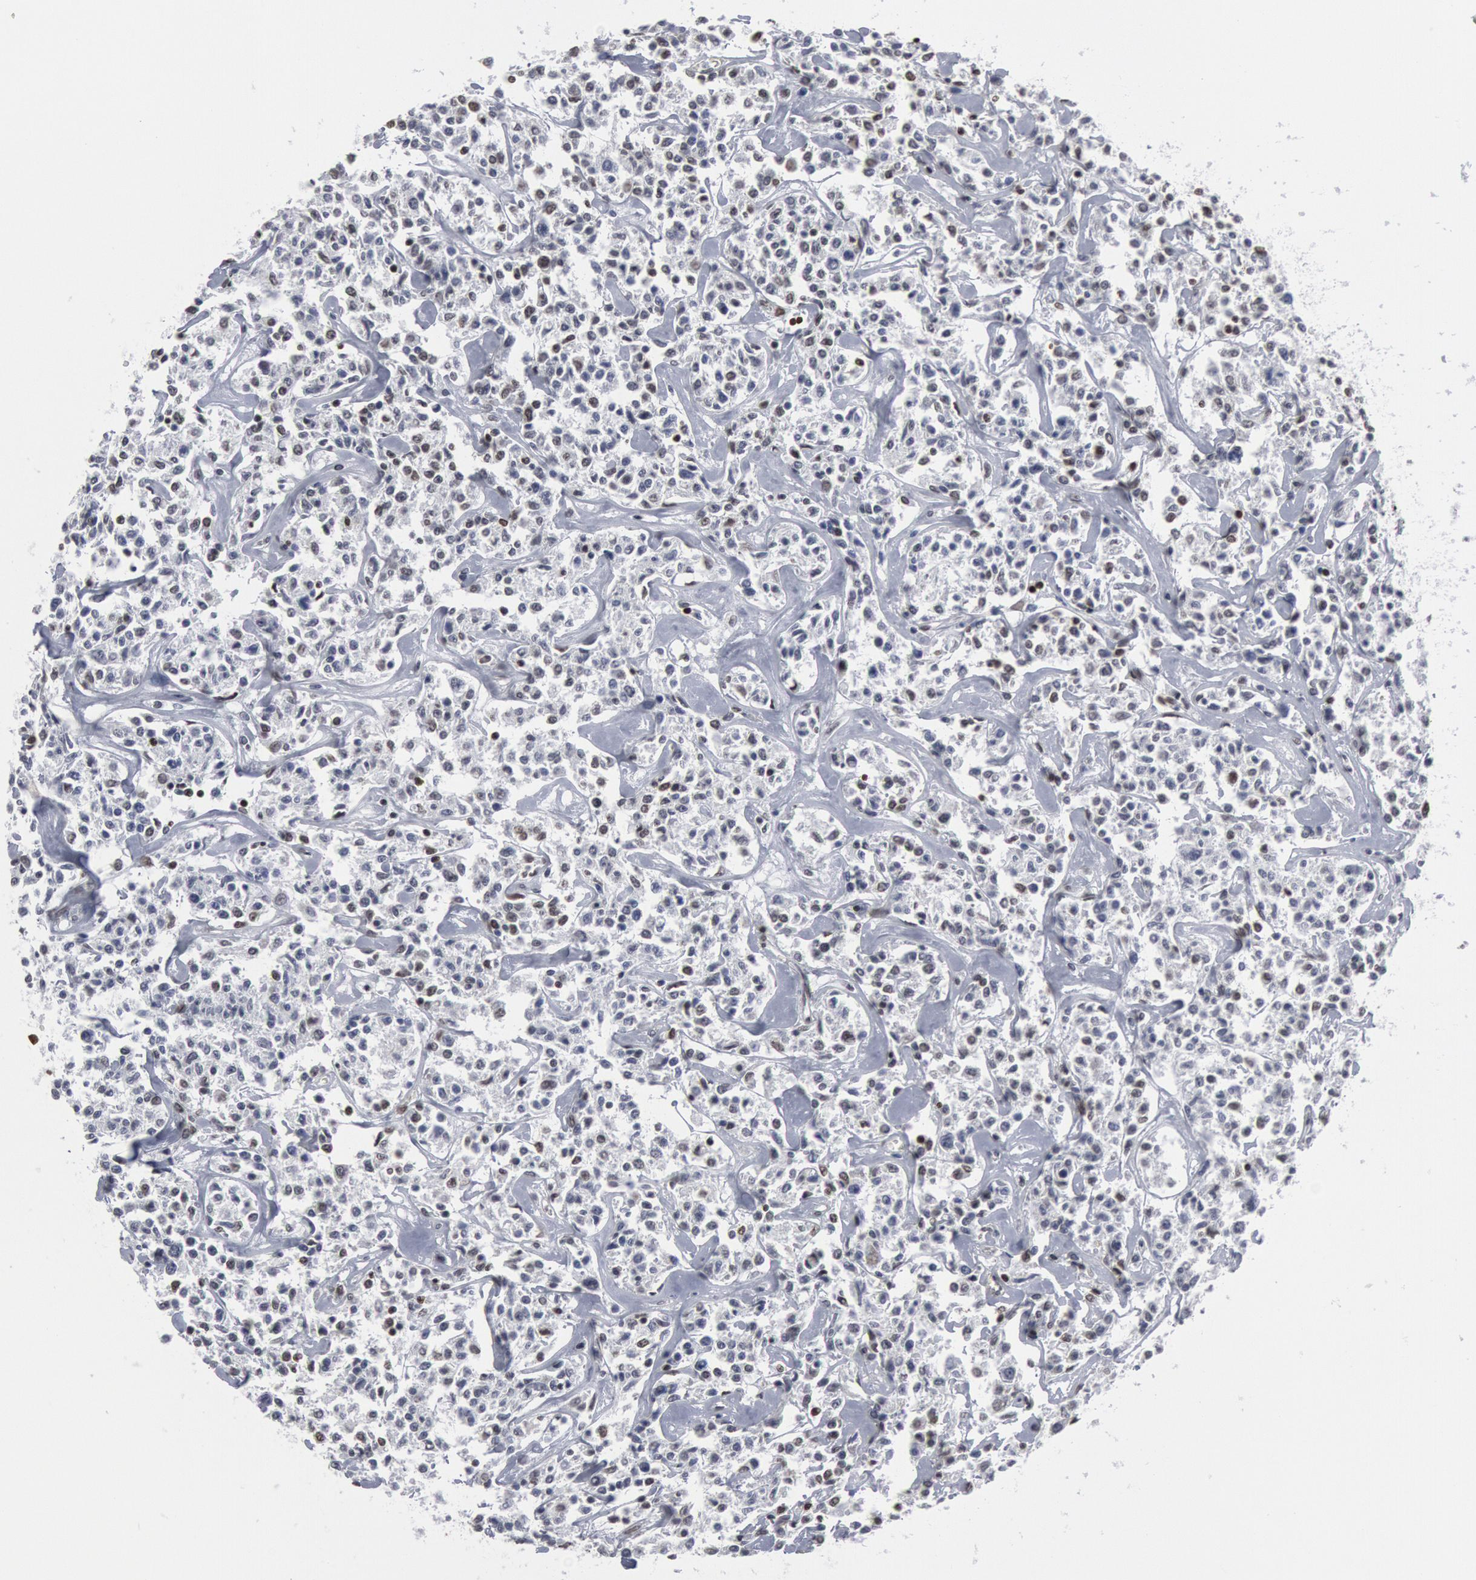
{"staining": {"intensity": "moderate", "quantity": "<25%", "location": "nuclear"}, "tissue": "lymphoma", "cell_type": "Tumor cells", "image_type": "cancer", "snomed": [{"axis": "morphology", "description": "Malignant lymphoma, non-Hodgkin's type, Low grade"}, {"axis": "topography", "description": "Small intestine"}], "caption": "Protein staining displays moderate nuclear expression in about <25% of tumor cells in malignant lymphoma, non-Hodgkin's type (low-grade). Immunohistochemistry (ihc) stains the protein of interest in brown and the nuclei are stained blue.", "gene": "MECP2", "patient": {"sex": "female", "age": 59}}